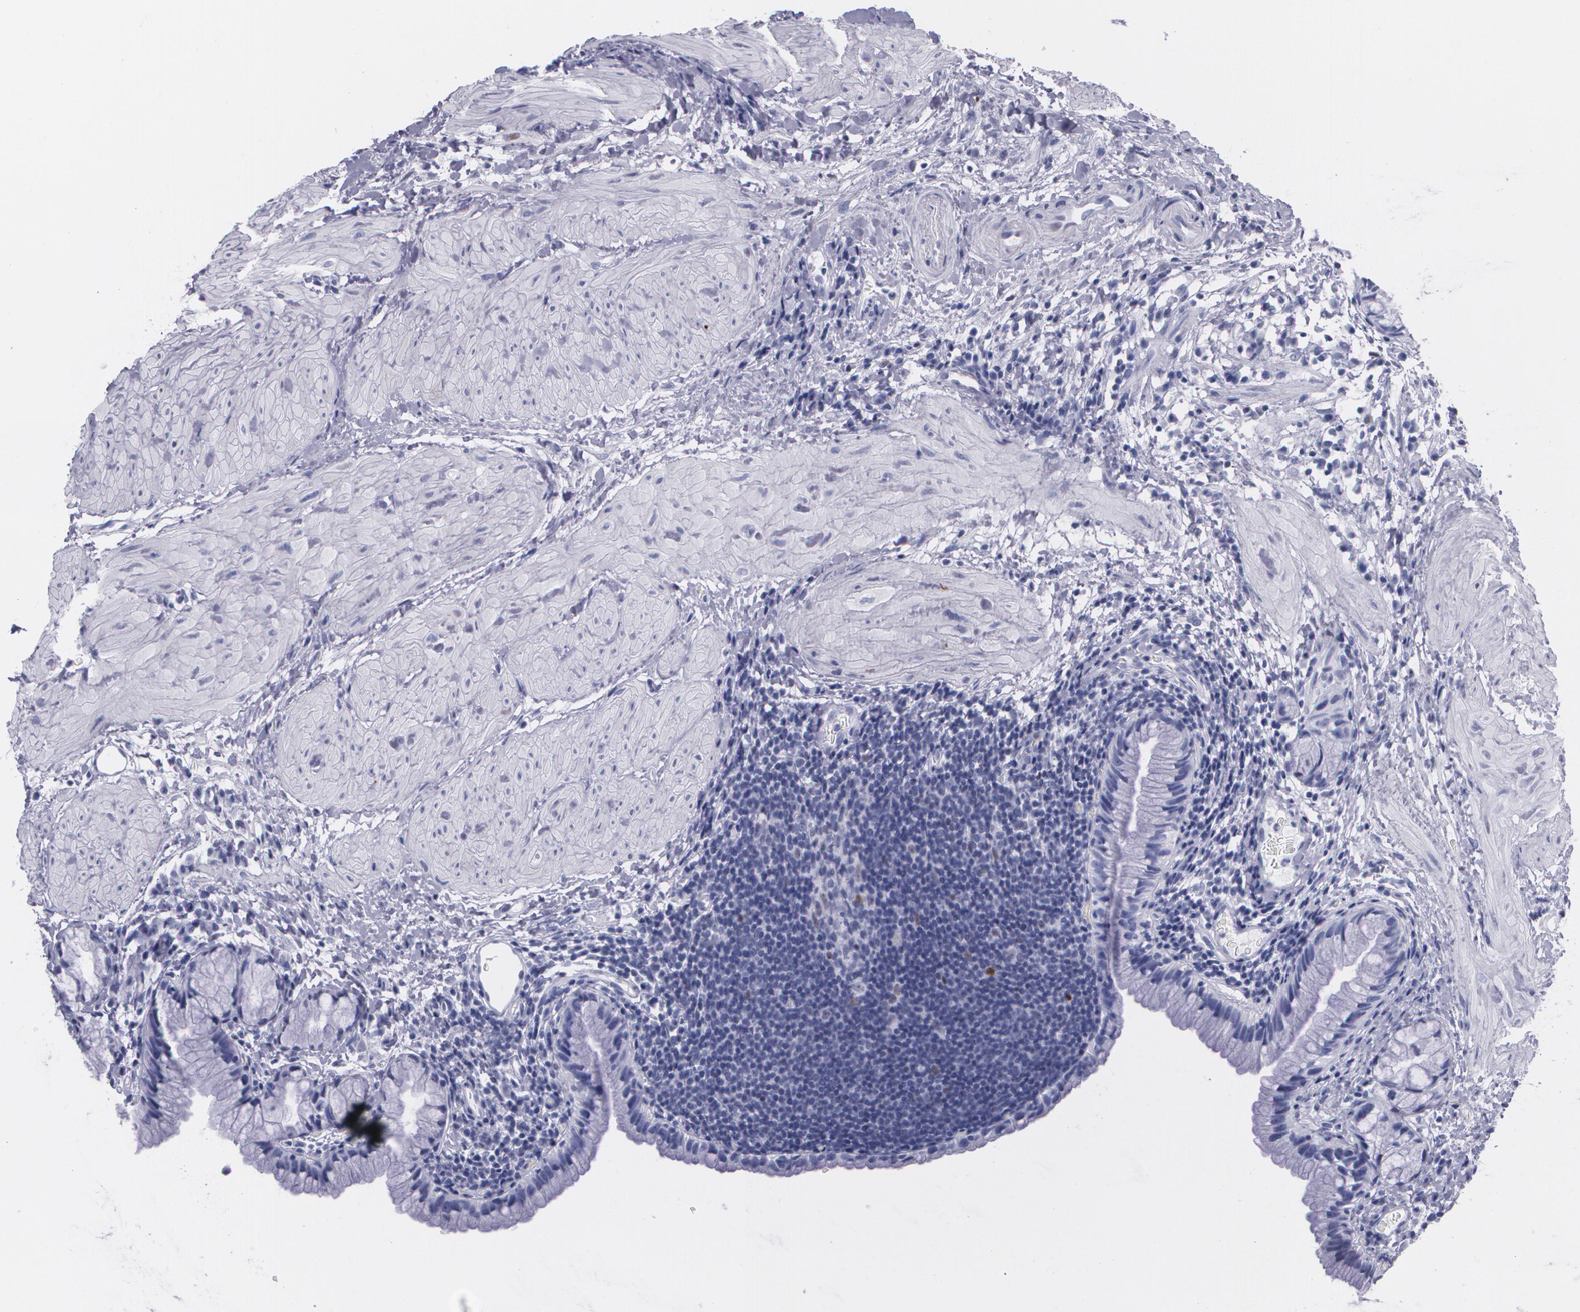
{"staining": {"intensity": "negative", "quantity": "none", "location": "none"}, "tissue": "gallbladder", "cell_type": "Glandular cells", "image_type": "normal", "snomed": [{"axis": "morphology", "description": "Normal tissue, NOS"}, {"axis": "morphology", "description": "Inflammation, NOS"}, {"axis": "topography", "description": "Gallbladder"}], "caption": "There is no significant positivity in glandular cells of gallbladder.", "gene": "TP53", "patient": {"sex": "male", "age": 66}}